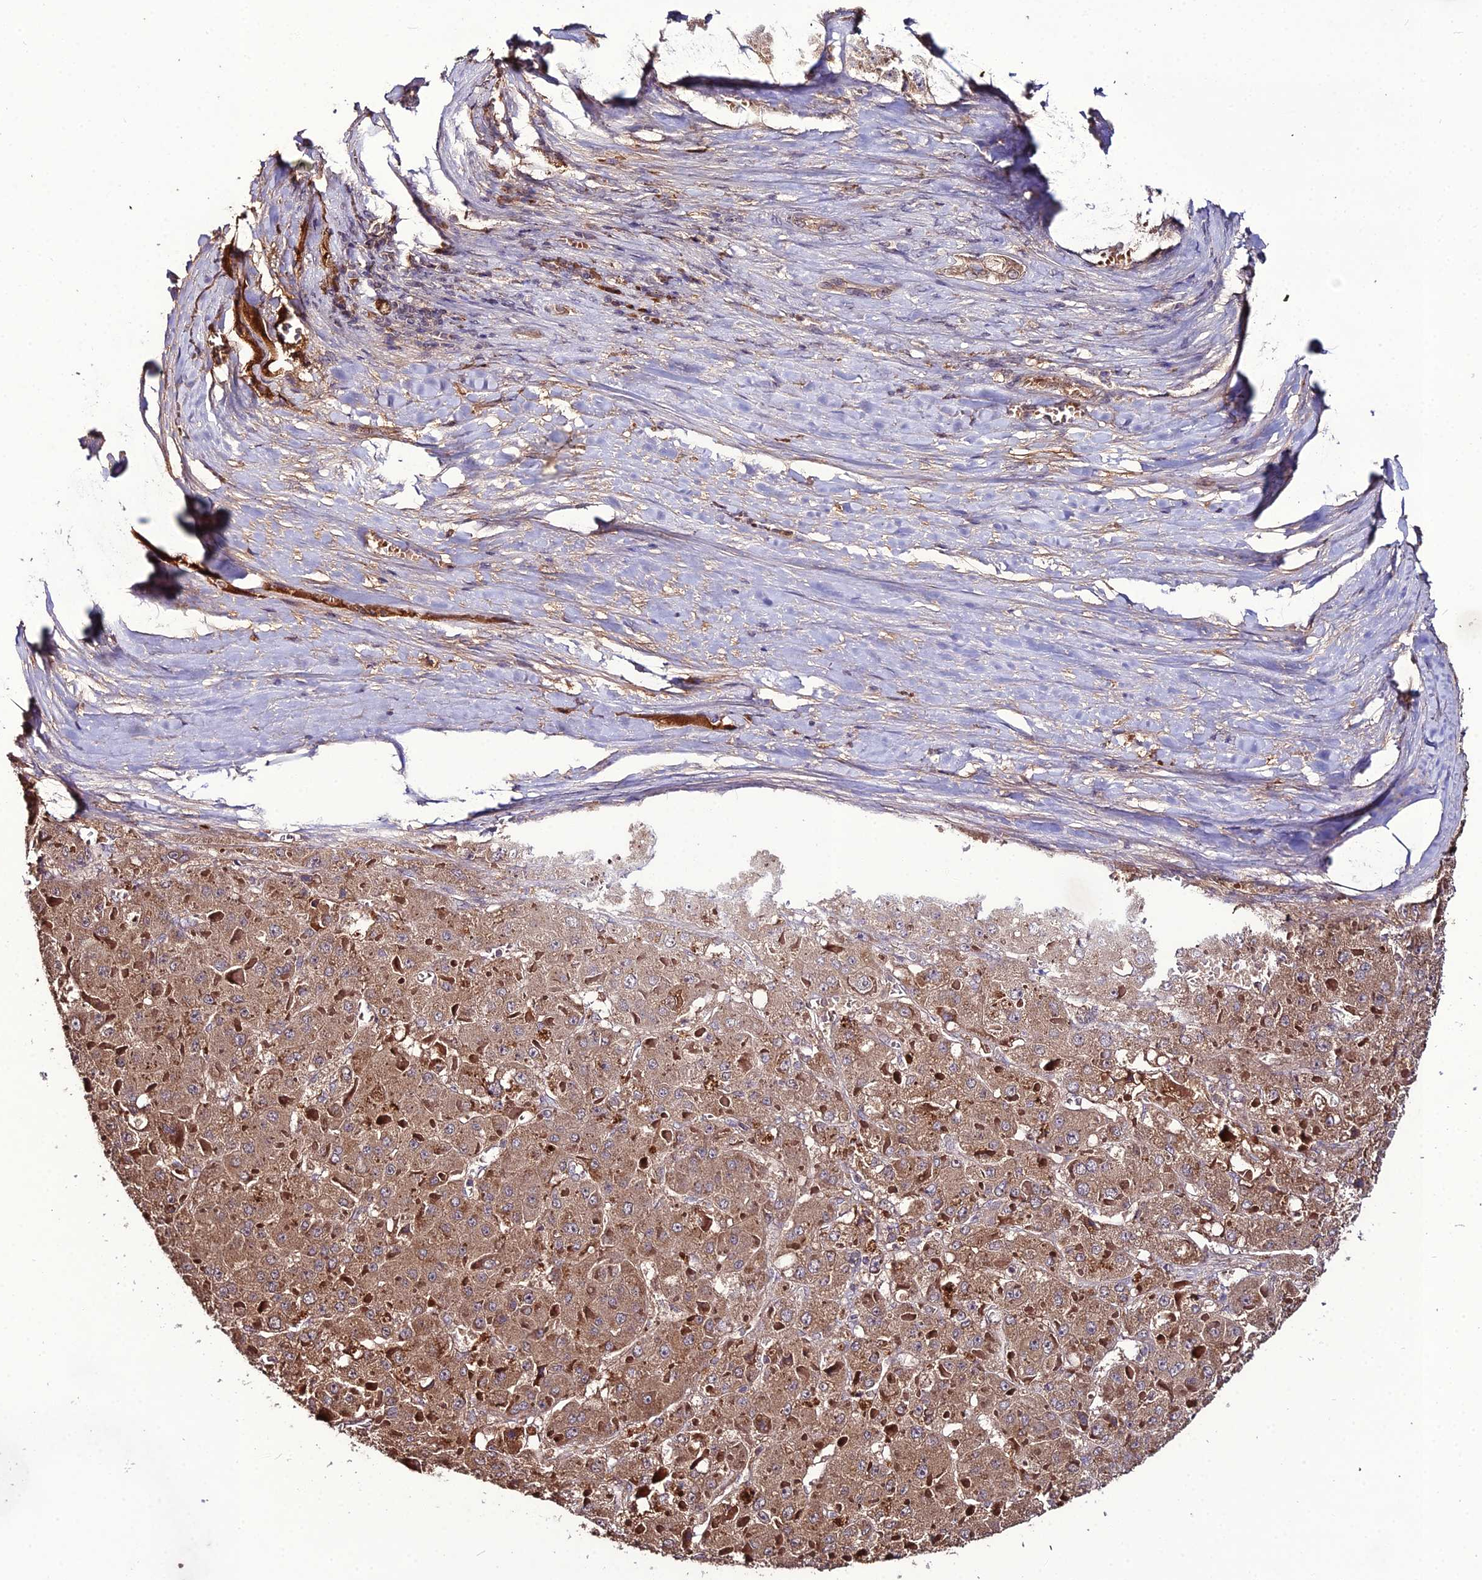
{"staining": {"intensity": "moderate", "quantity": ">75%", "location": "cytoplasmic/membranous"}, "tissue": "liver cancer", "cell_type": "Tumor cells", "image_type": "cancer", "snomed": [{"axis": "morphology", "description": "Carcinoma, Hepatocellular, NOS"}, {"axis": "topography", "description": "Liver"}], "caption": "This image displays immunohistochemistry staining of hepatocellular carcinoma (liver), with medium moderate cytoplasmic/membranous positivity in approximately >75% of tumor cells.", "gene": "KCTD16", "patient": {"sex": "female", "age": 73}}